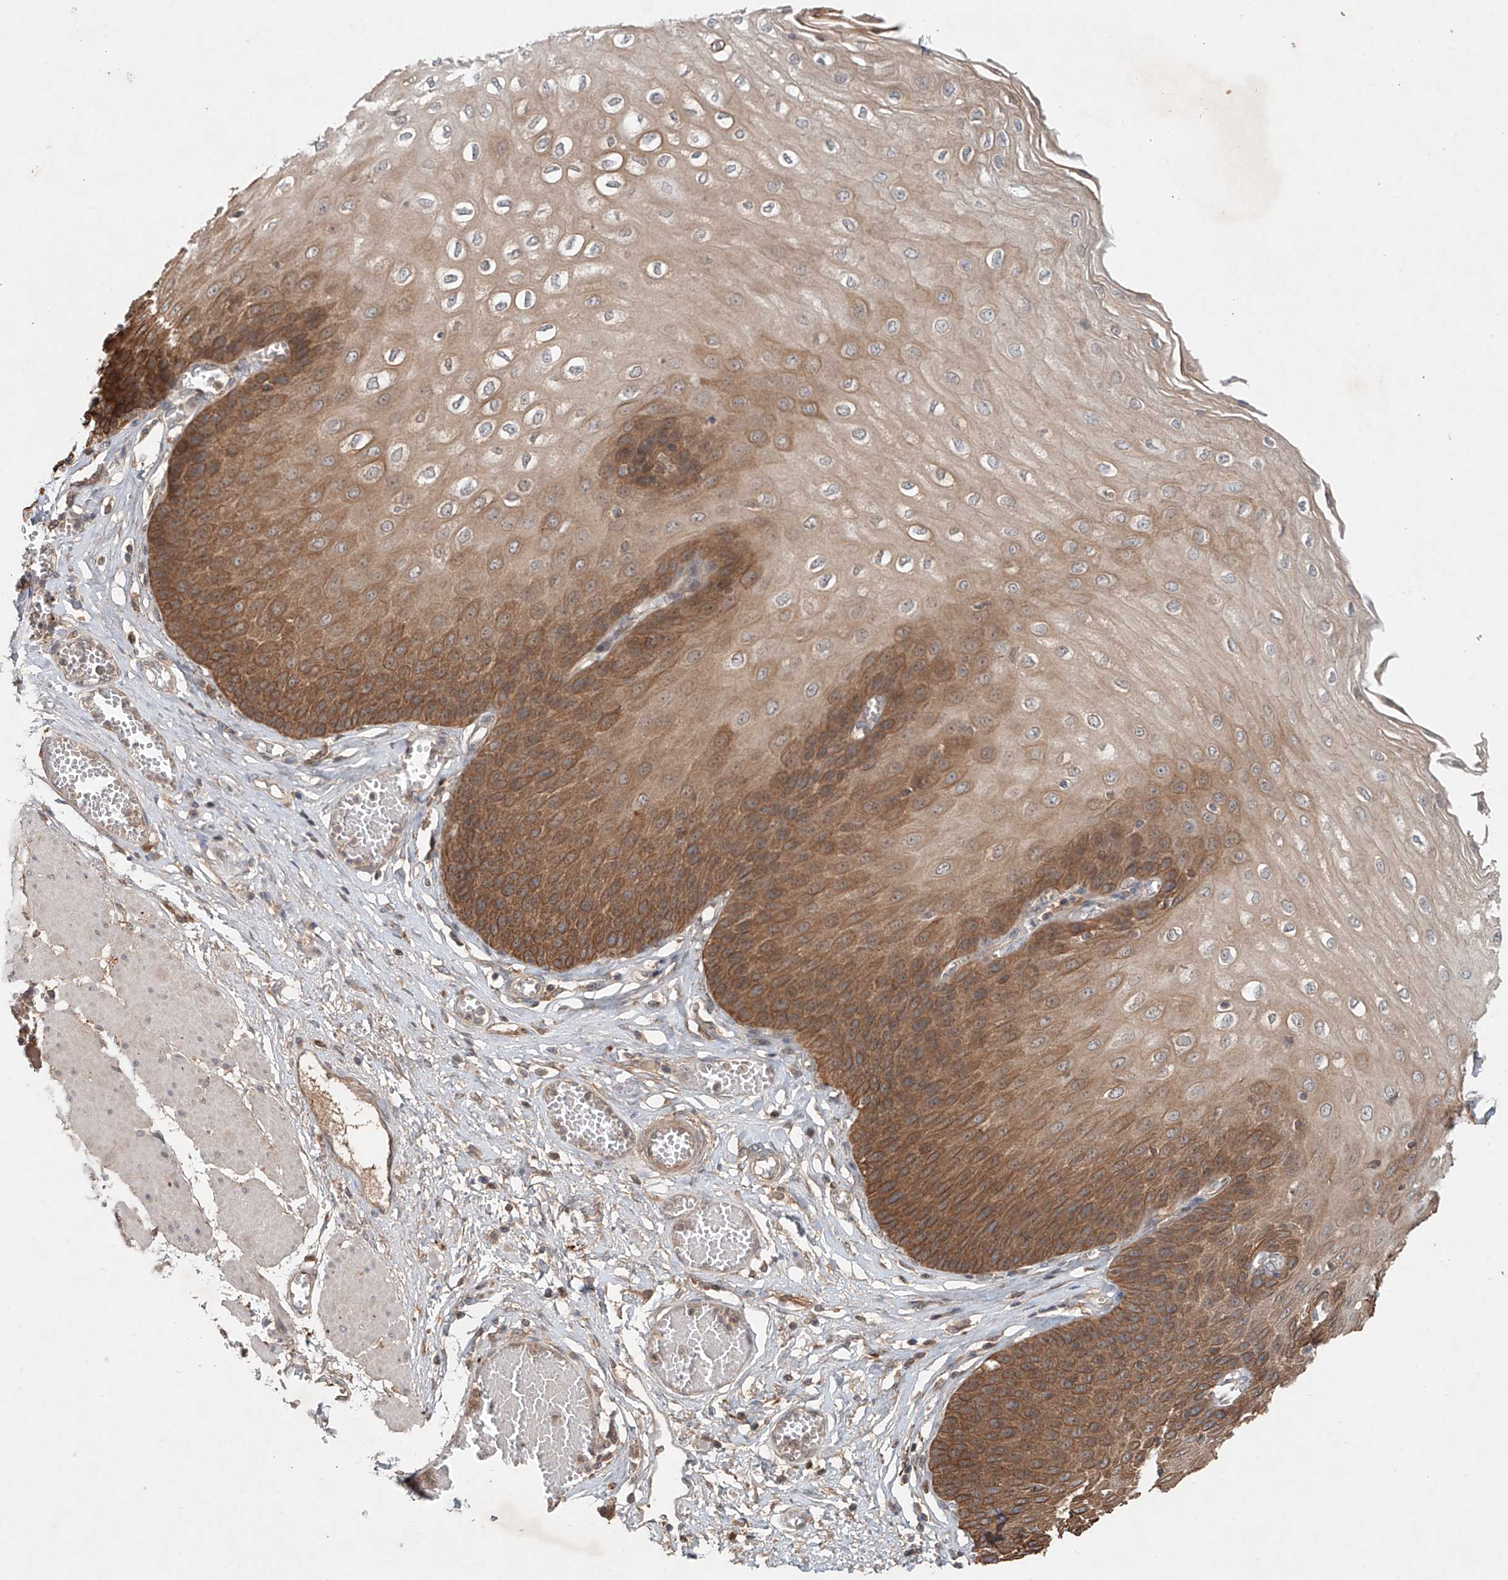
{"staining": {"intensity": "moderate", "quantity": ">75%", "location": "cytoplasmic/membranous,nuclear"}, "tissue": "esophagus", "cell_type": "Squamous epithelial cells", "image_type": "normal", "snomed": [{"axis": "morphology", "description": "Normal tissue, NOS"}, {"axis": "topography", "description": "Esophagus"}], "caption": "Immunohistochemical staining of unremarkable human esophagus reveals >75% levels of moderate cytoplasmic/membranous,nuclear protein expression in about >75% of squamous epithelial cells. (Brightfield microscopy of DAB IHC at high magnification).", "gene": "IER5", "patient": {"sex": "male", "age": 60}}